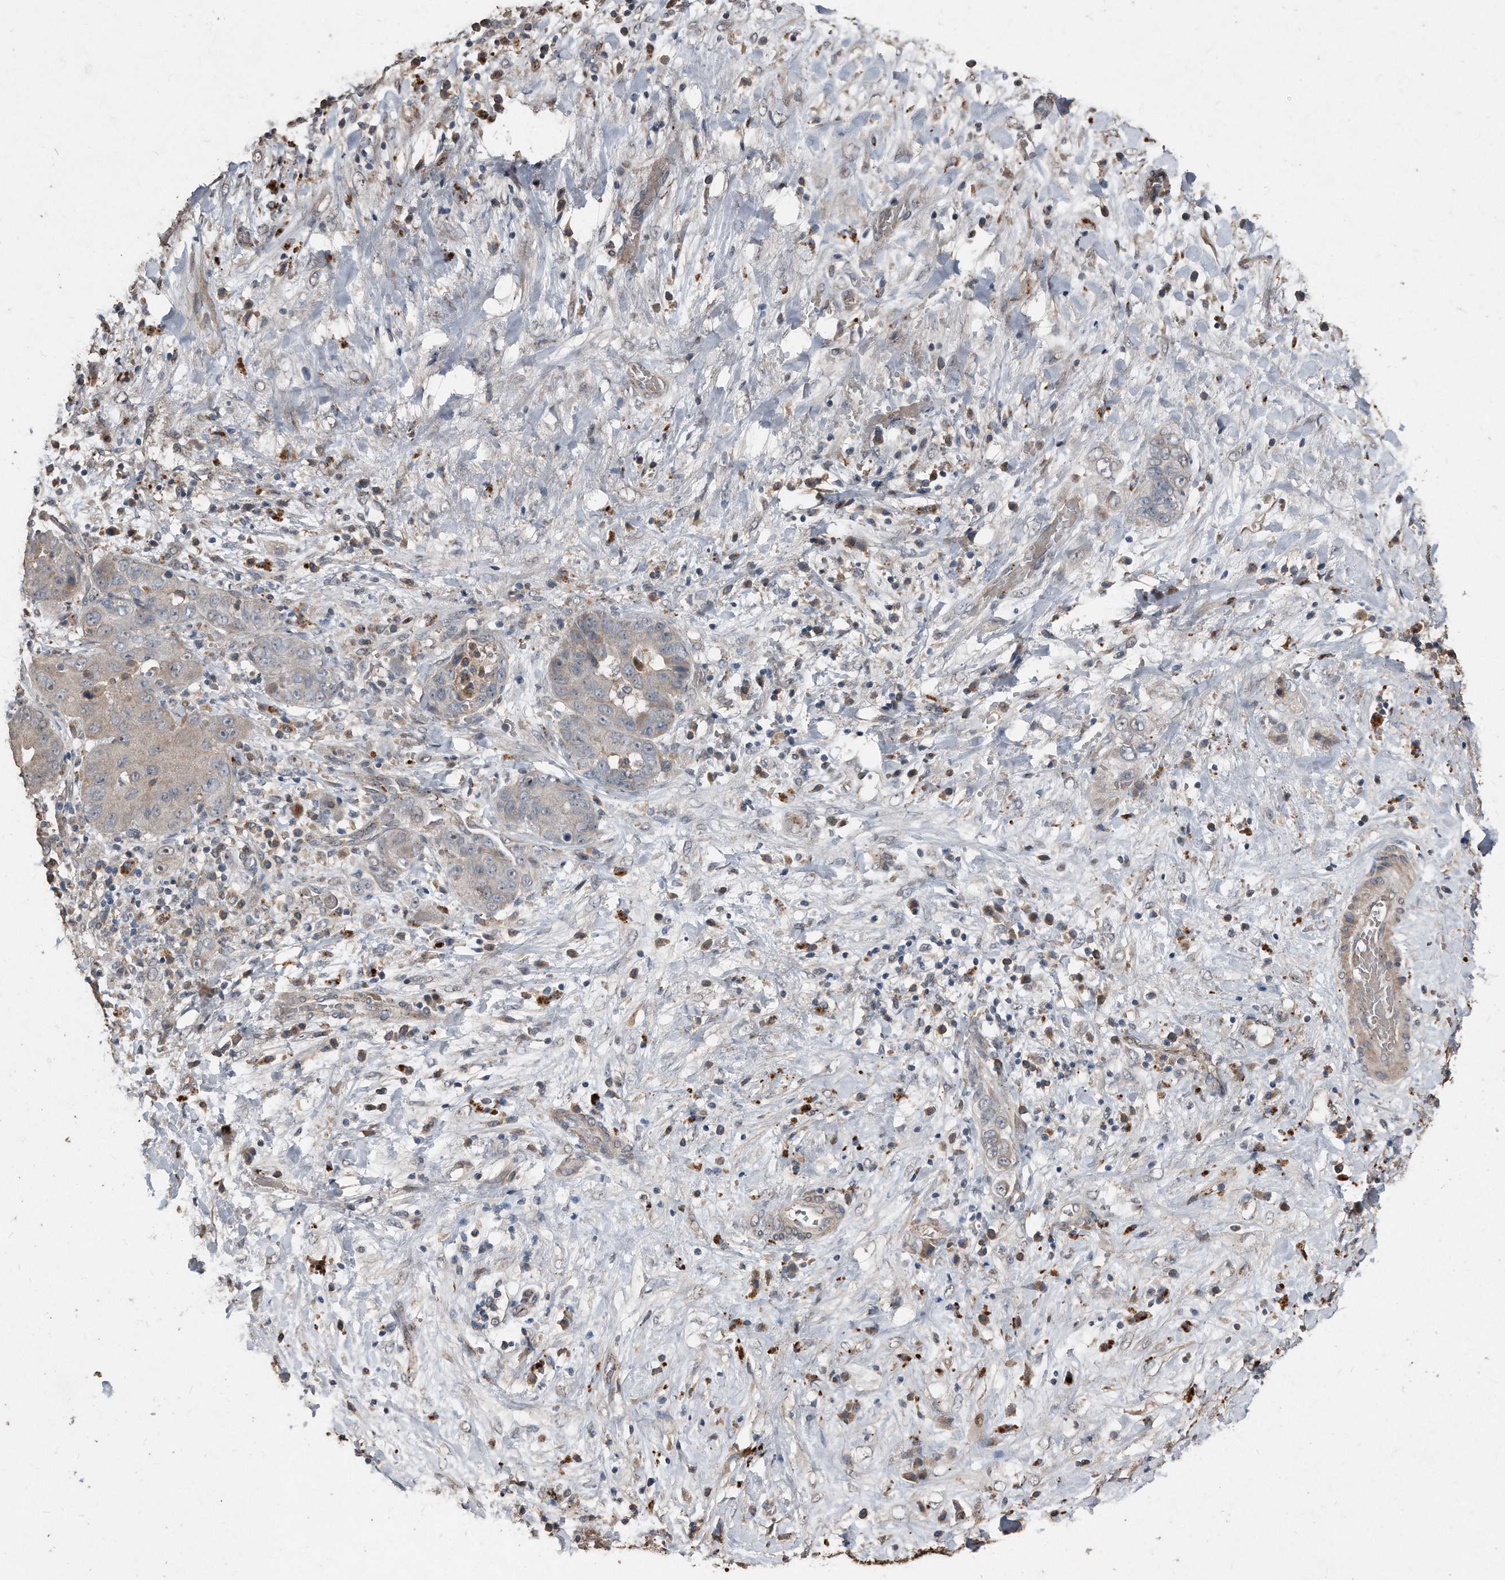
{"staining": {"intensity": "weak", "quantity": "<25%", "location": "cytoplasmic/membranous"}, "tissue": "liver cancer", "cell_type": "Tumor cells", "image_type": "cancer", "snomed": [{"axis": "morphology", "description": "Cholangiocarcinoma"}, {"axis": "topography", "description": "Liver"}], "caption": "Human liver cancer (cholangiocarcinoma) stained for a protein using IHC shows no positivity in tumor cells.", "gene": "ANKRD10", "patient": {"sex": "female", "age": 52}}